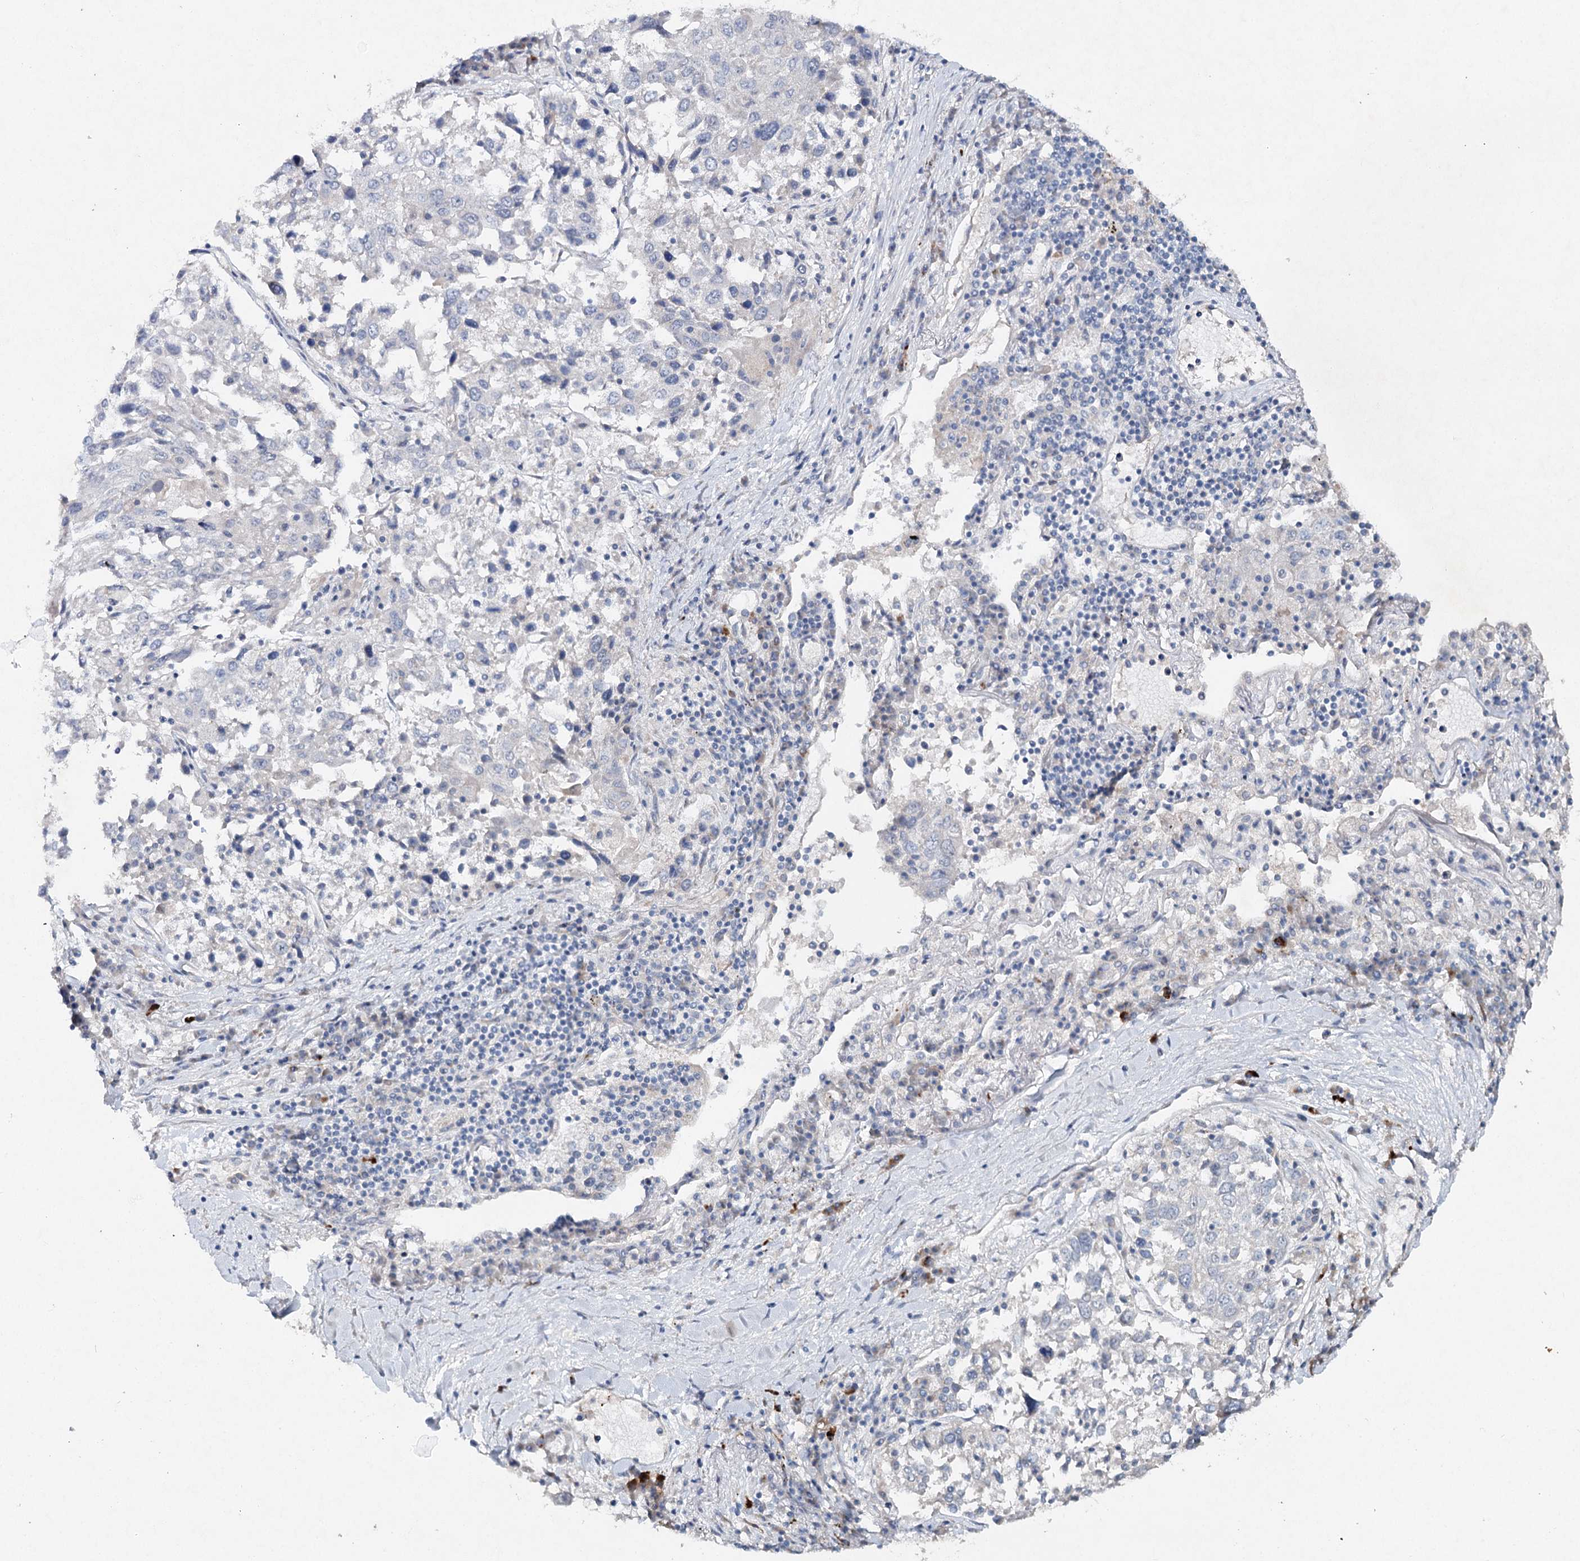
{"staining": {"intensity": "negative", "quantity": "none", "location": "none"}, "tissue": "lung cancer", "cell_type": "Tumor cells", "image_type": "cancer", "snomed": [{"axis": "morphology", "description": "Squamous cell carcinoma, NOS"}, {"axis": "topography", "description": "Lung"}], "caption": "Immunohistochemistry (IHC) of human lung cancer exhibits no staining in tumor cells.", "gene": "RFX6", "patient": {"sex": "male", "age": 65}}